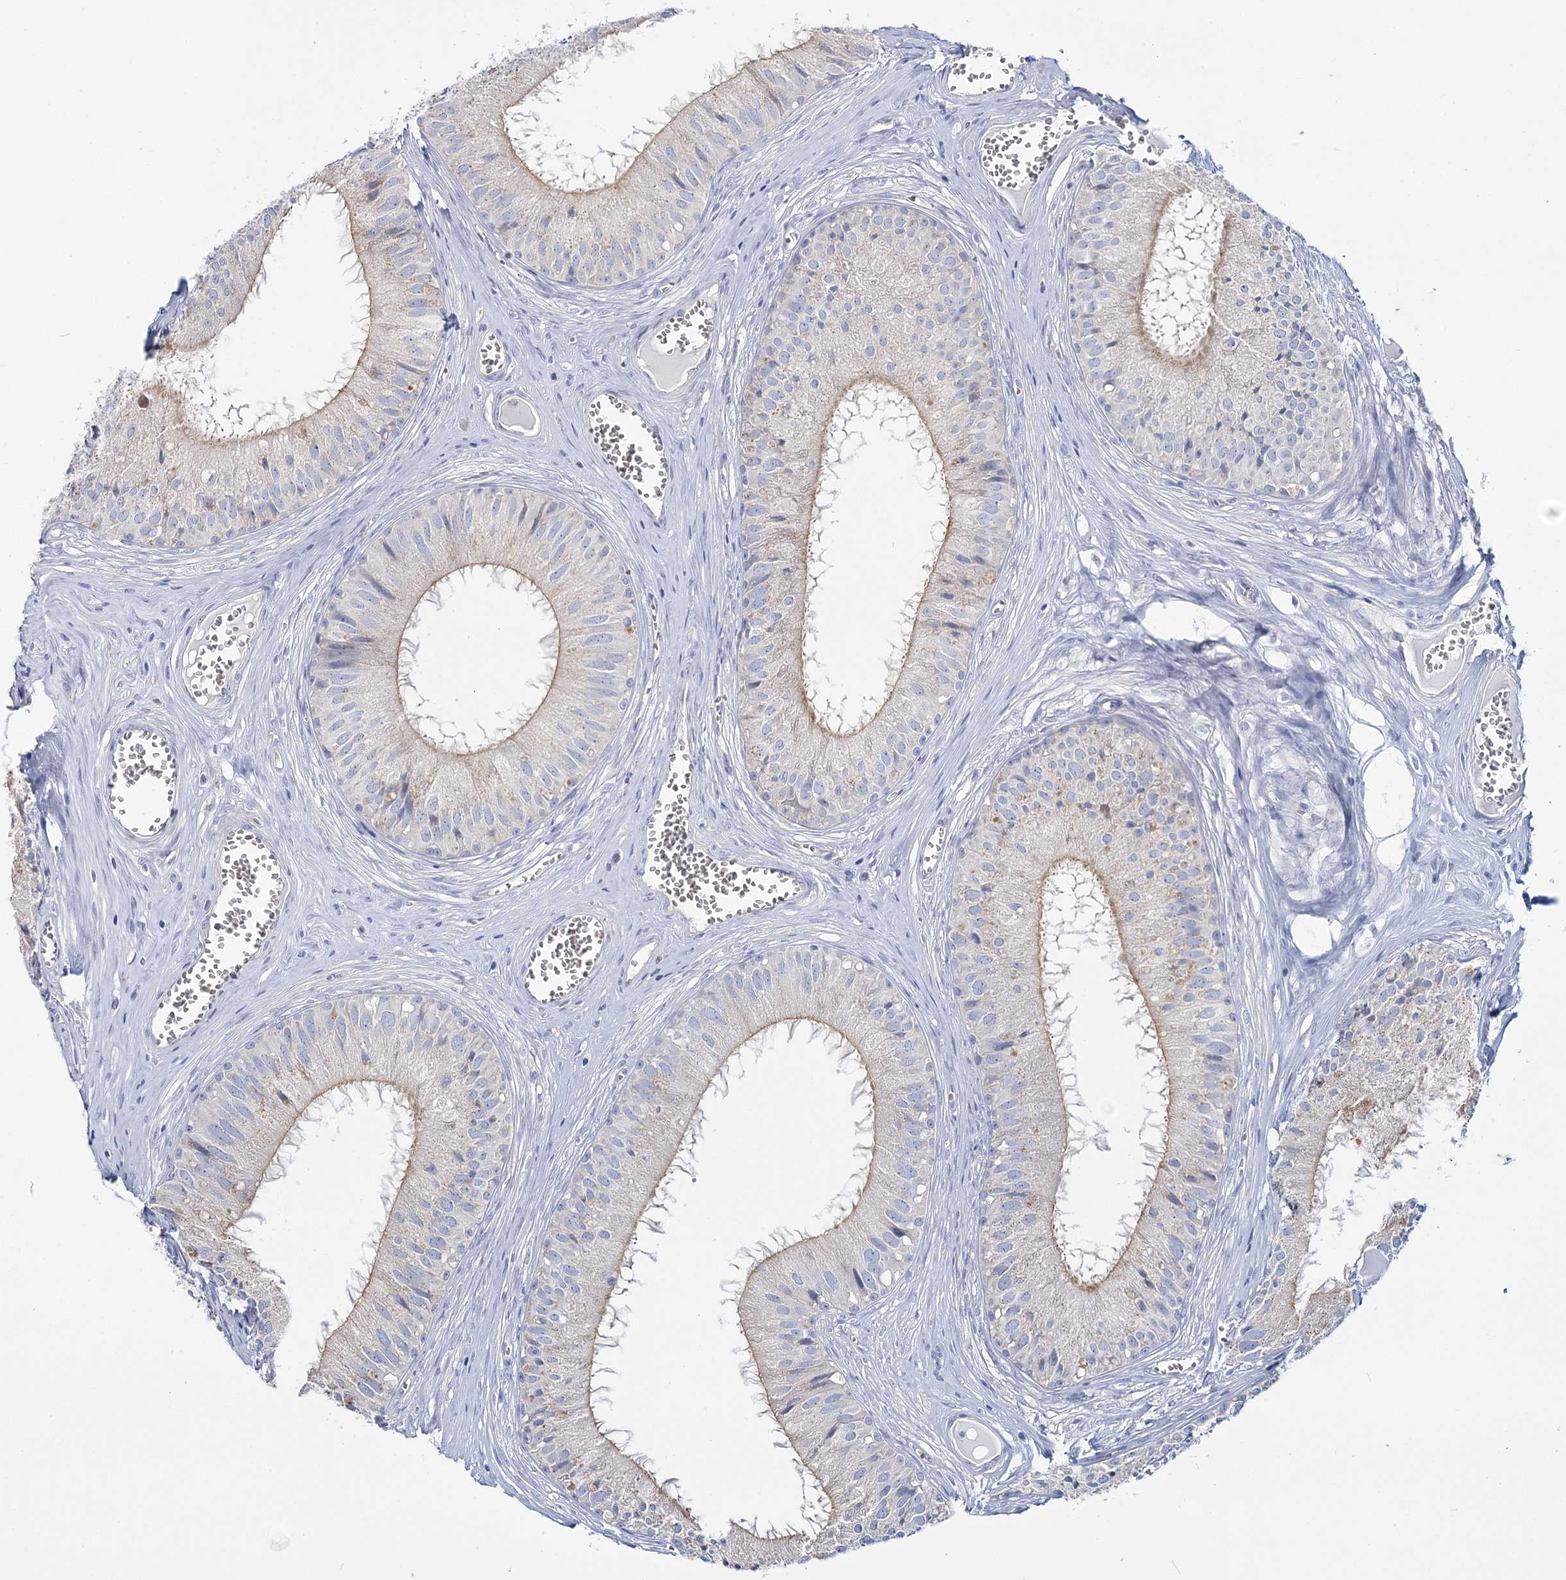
{"staining": {"intensity": "weak", "quantity": "25%-75%", "location": "cytoplasmic/membranous"}, "tissue": "epididymis", "cell_type": "Glandular cells", "image_type": "normal", "snomed": [{"axis": "morphology", "description": "Normal tissue, NOS"}, {"axis": "topography", "description": "Epididymis"}], "caption": "Protein analysis of benign epididymis reveals weak cytoplasmic/membranous expression in approximately 25%-75% of glandular cells.", "gene": "ATP11B", "patient": {"sex": "male", "age": 36}}